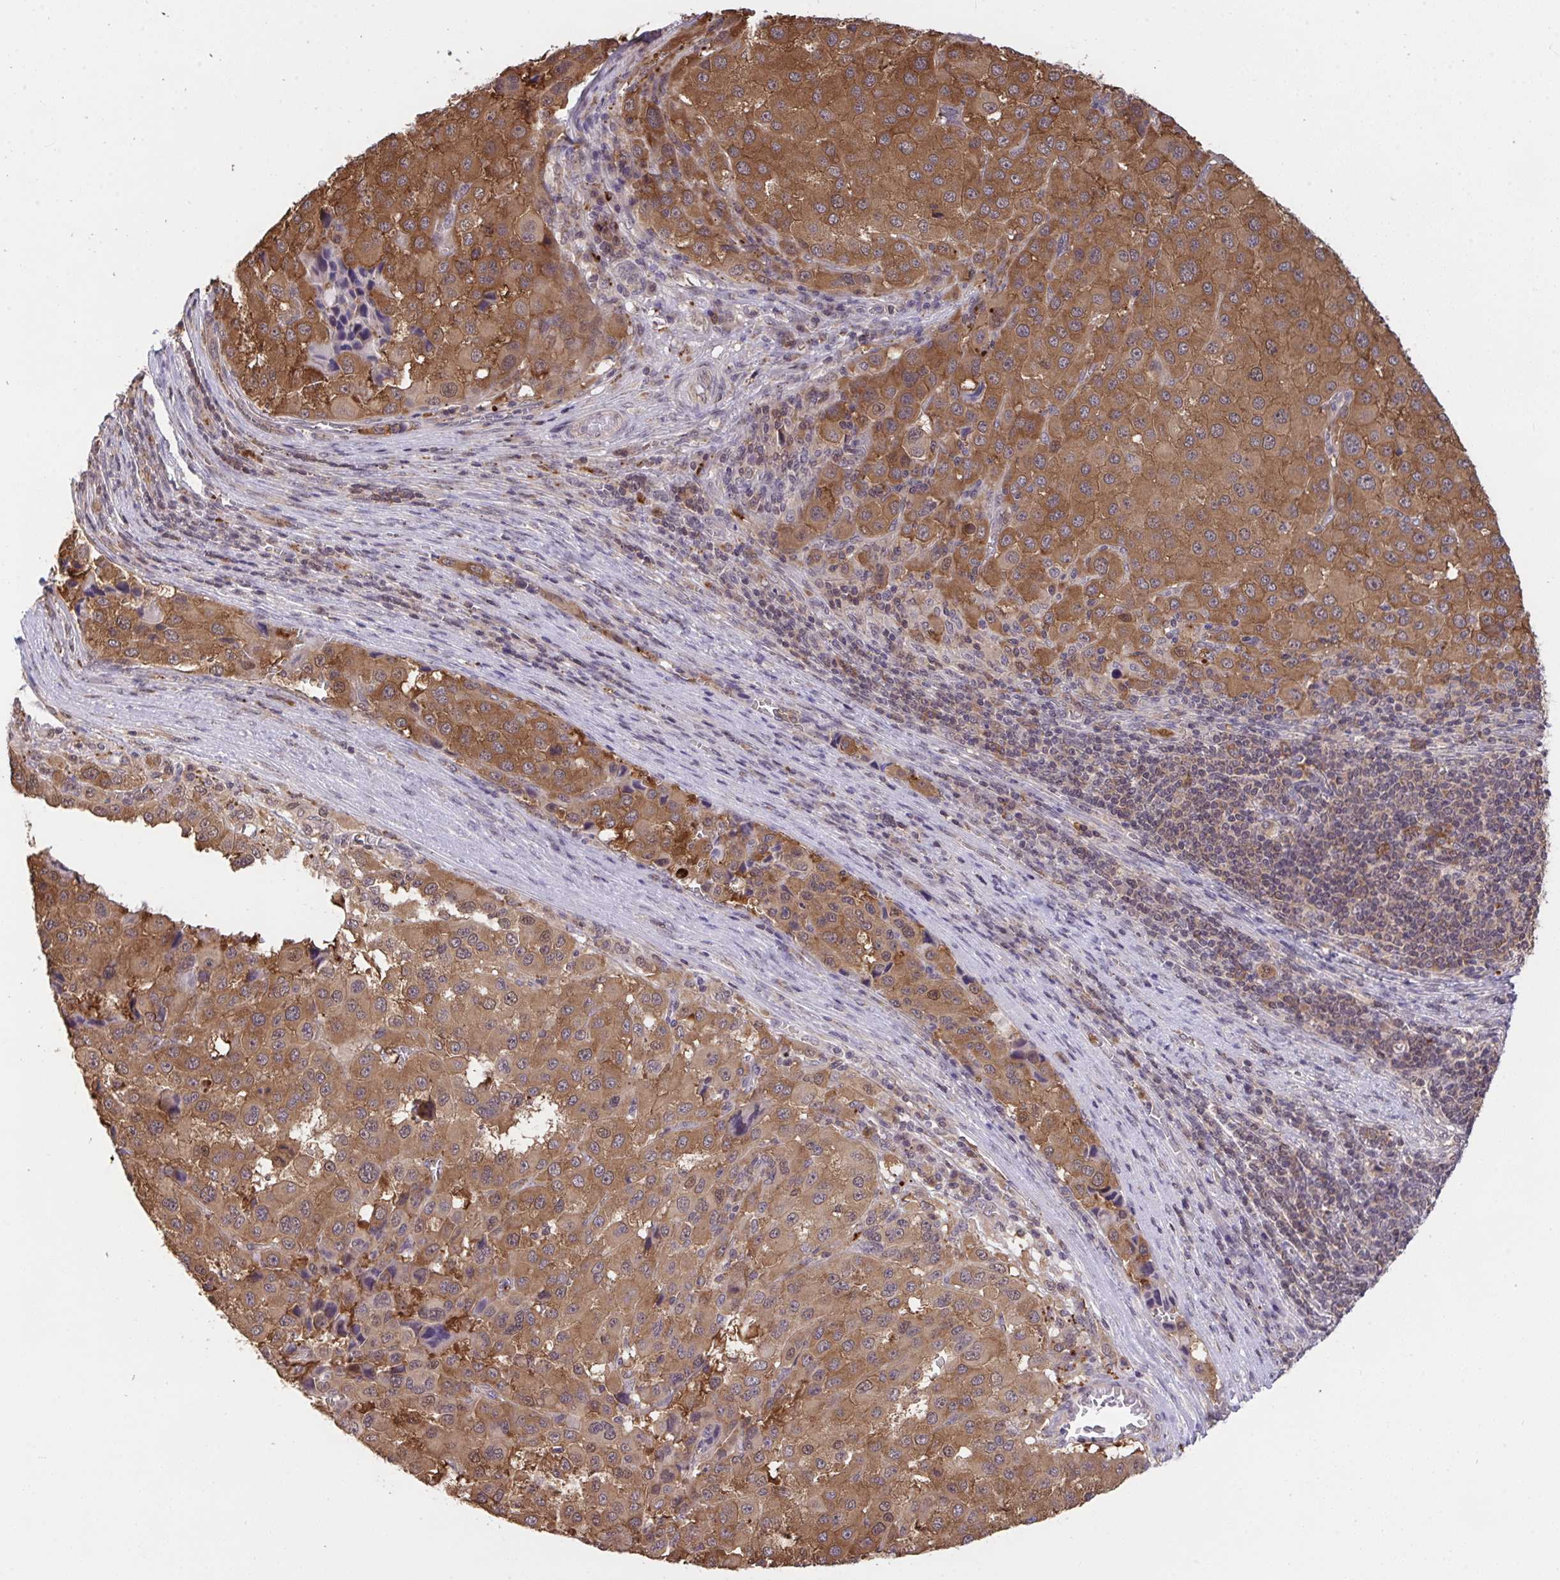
{"staining": {"intensity": "strong", "quantity": ">75%", "location": "cytoplasmic/membranous,nuclear"}, "tissue": "melanoma", "cell_type": "Tumor cells", "image_type": "cancer", "snomed": [{"axis": "morphology", "description": "Malignant melanoma, Metastatic site"}, {"axis": "topography", "description": "Lymph node"}], "caption": "Melanoma tissue demonstrates strong cytoplasmic/membranous and nuclear positivity in about >75% of tumor cells, visualized by immunohistochemistry. The protein of interest is stained brown, and the nuclei are stained in blue (DAB IHC with brightfield microscopy, high magnification).", "gene": "C12orf57", "patient": {"sex": "female", "age": 65}}